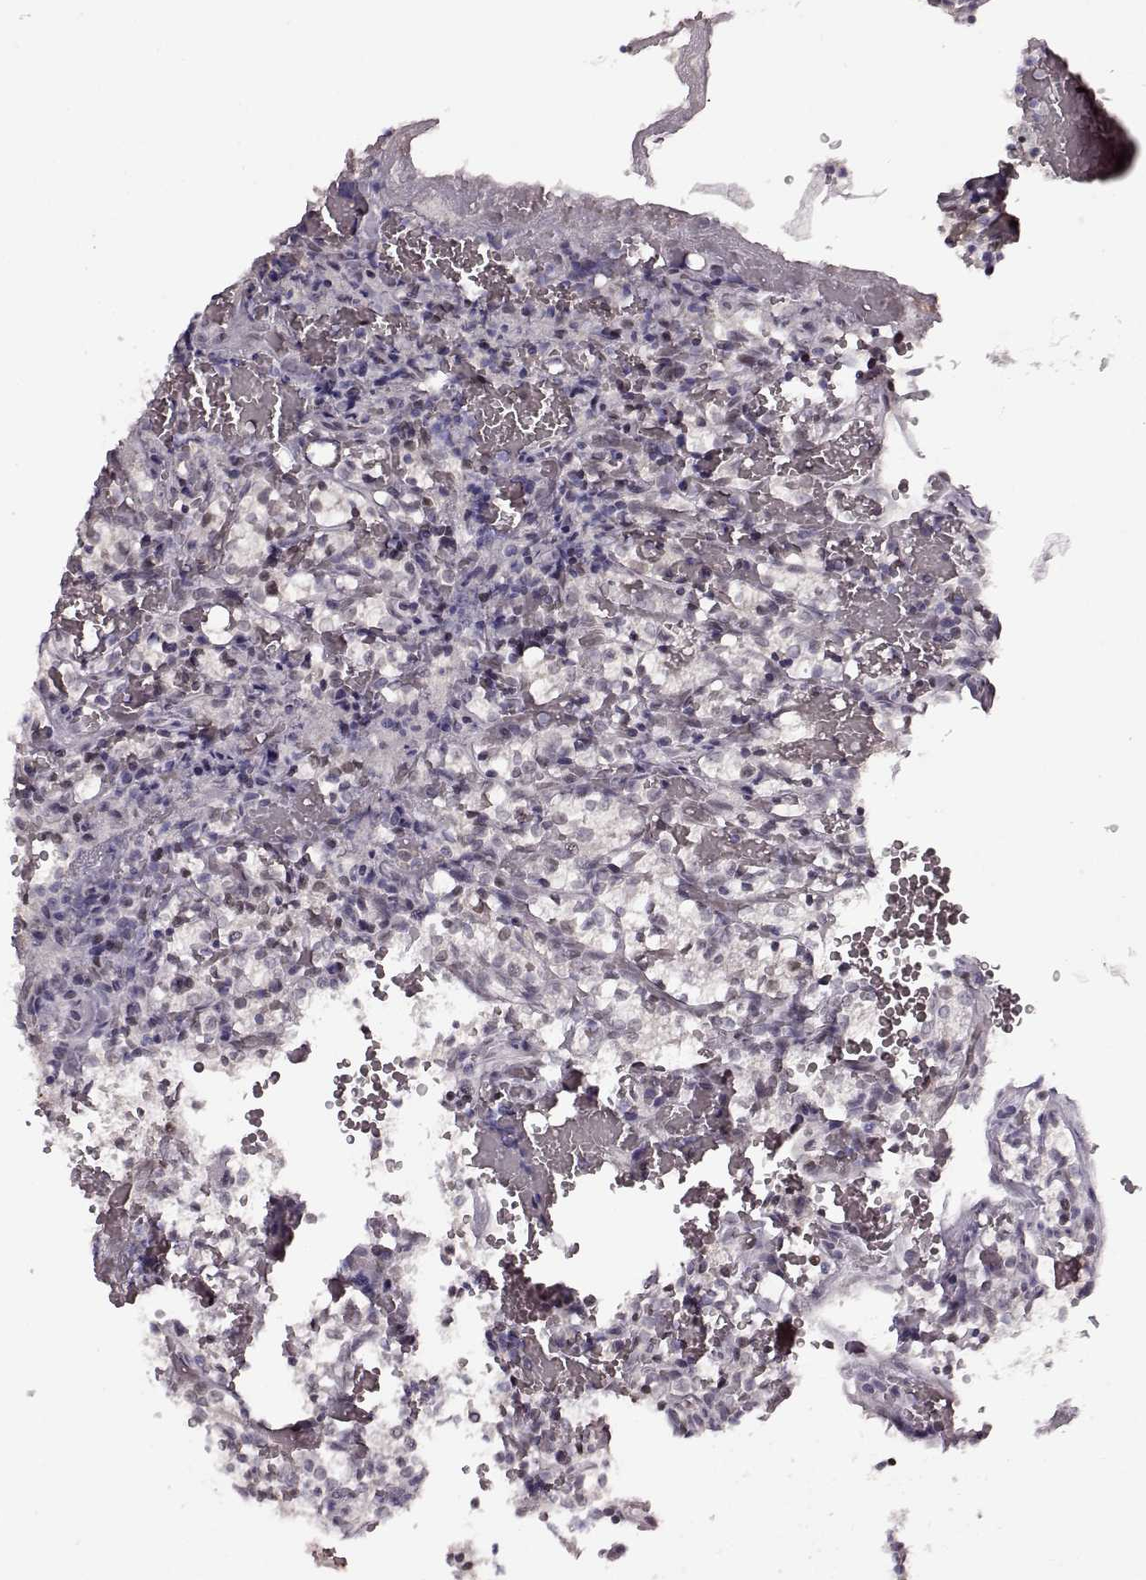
{"staining": {"intensity": "negative", "quantity": "none", "location": "none"}, "tissue": "renal cancer", "cell_type": "Tumor cells", "image_type": "cancer", "snomed": [{"axis": "morphology", "description": "Adenocarcinoma, NOS"}, {"axis": "topography", "description": "Kidney"}], "caption": "Renal cancer (adenocarcinoma) stained for a protein using immunohistochemistry (IHC) exhibits no expression tumor cells.", "gene": "STX1B", "patient": {"sex": "female", "age": 69}}